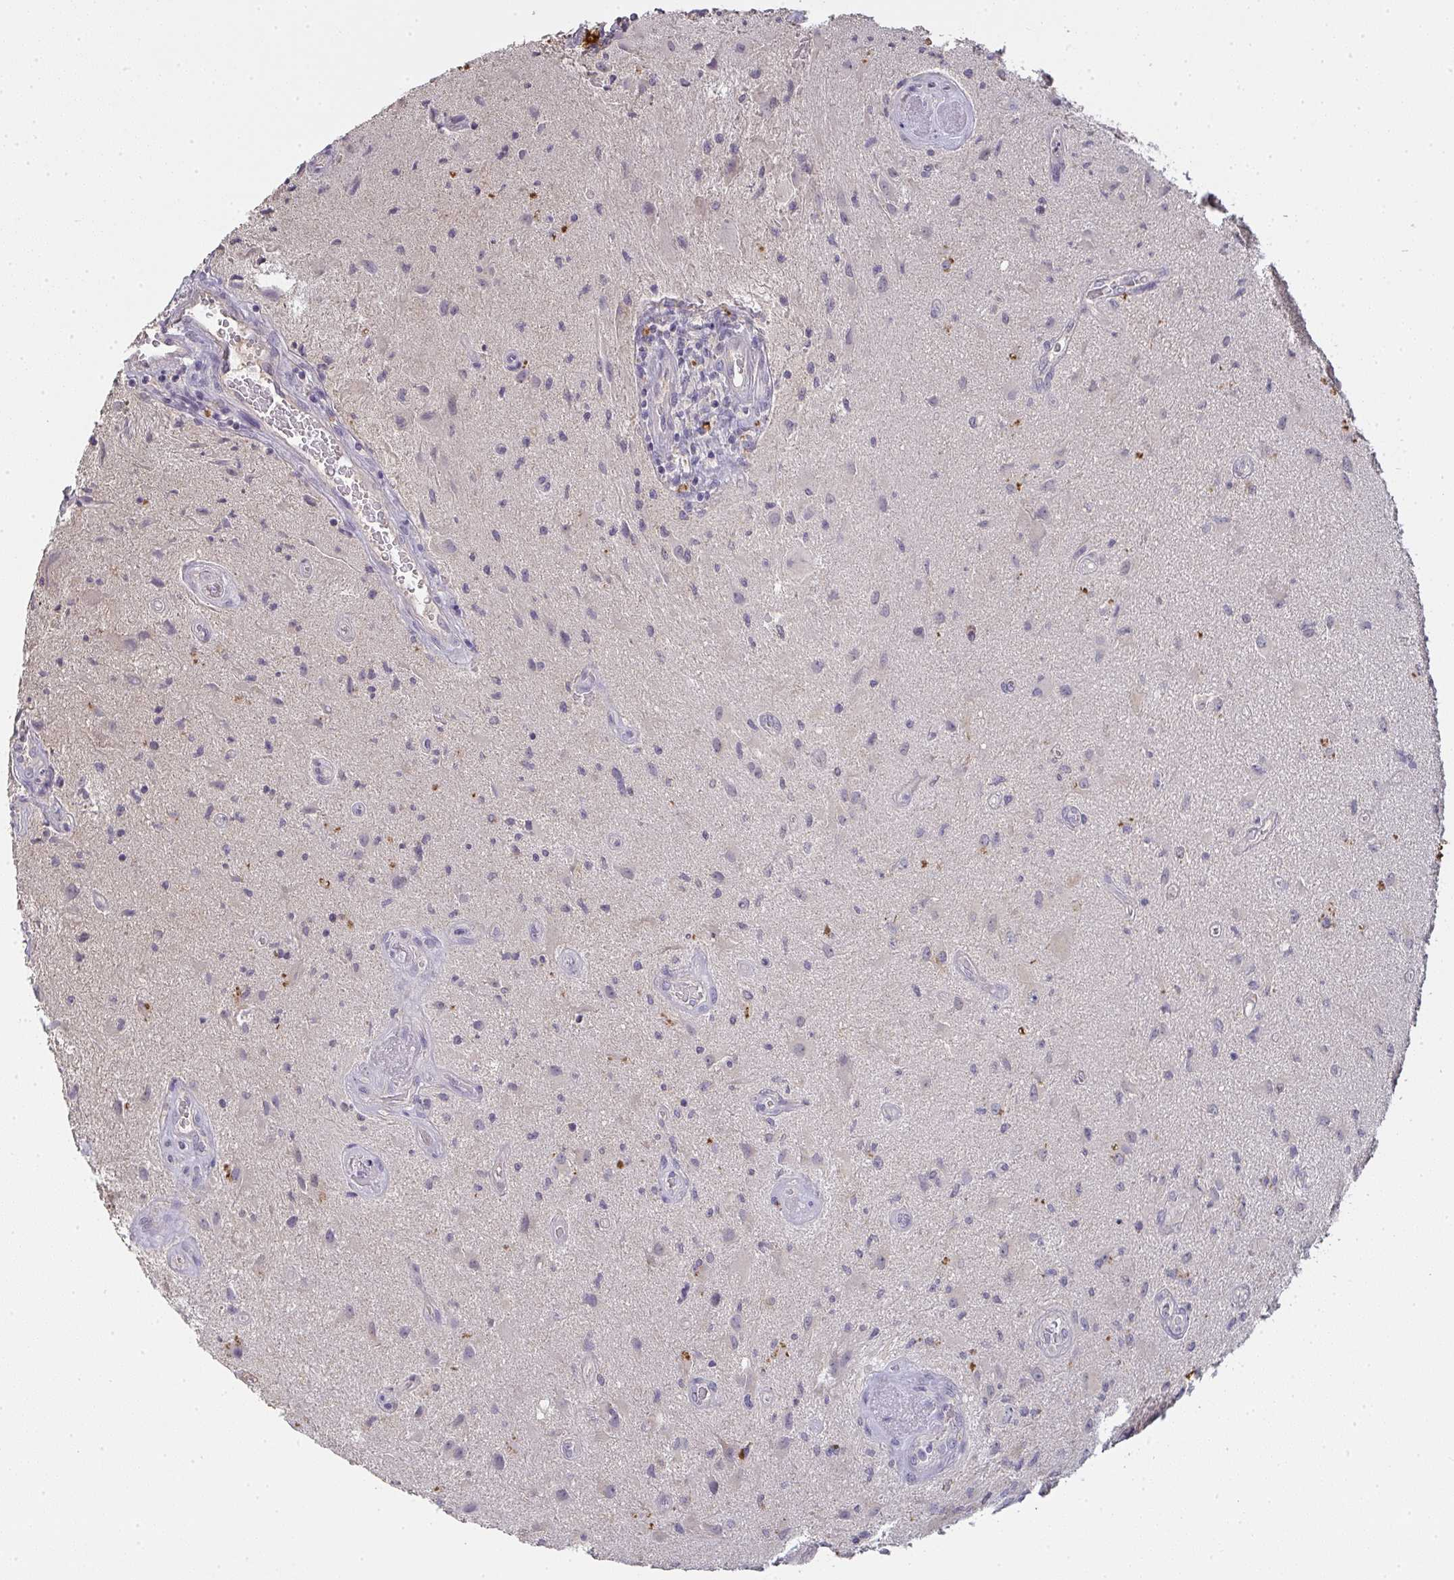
{"staining": {"intensity": "negative", "quantity": "none", "location": "none"}, "tissue": "glioma", "cell_type": "Tumor cells", "image_type": "cancer", "snomed": [{"axis": "morphology", "description": "Glioma, malignant, High grade"}, {"axis": "topography", "description": "Brain"}], "caption": "DAB (3,3'-diaminobenzidine) immunohistochemical staining of glioma exhibits no significant positivity in tumor cells. Nuclei are stained in blue.", "gene": "TMEM219", "patient": {"sex": "male", "age": 67}}